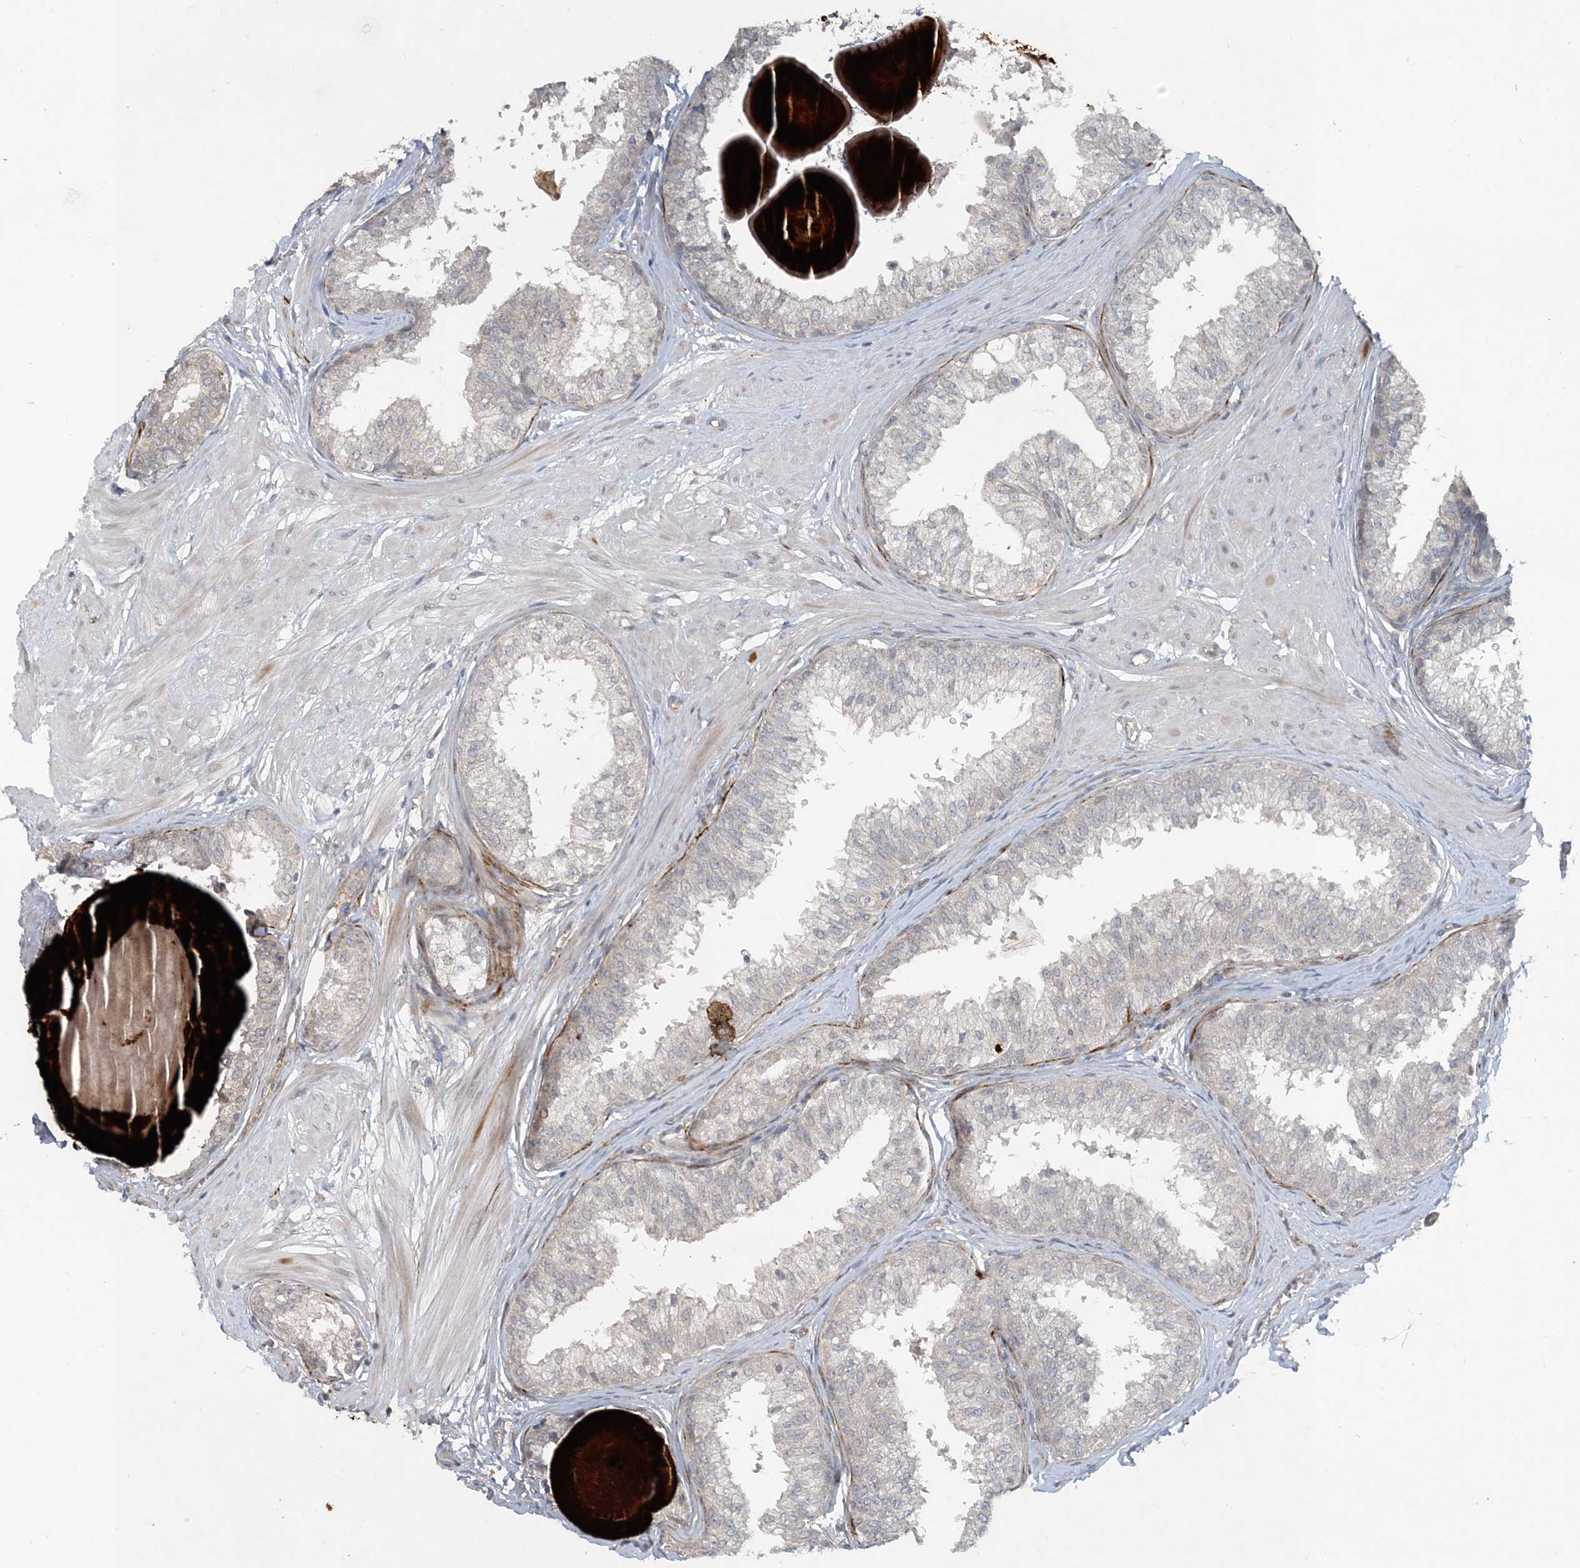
{"staining": {"intensity": "negative", "quantity": "none", "location": "none"}, "tissue": "prostate", "cell_type": "Glandular cells", "image_type": "normal", "snomed": [{"axis": "morphology", "description": "Normal tissue, NOS"}, {"axis": "topography", "description": "Prostate"}], "caption": "A photomicrograph of human prostate is negative for staining in glandular cells. The staining is performed using DAB (3,3'-diaminobenzidine) brown chromogen with nuclei counter-stained in using hematoxylin.", "gene": "CDS1", "patient": {"sex": "male", "age": 48}}